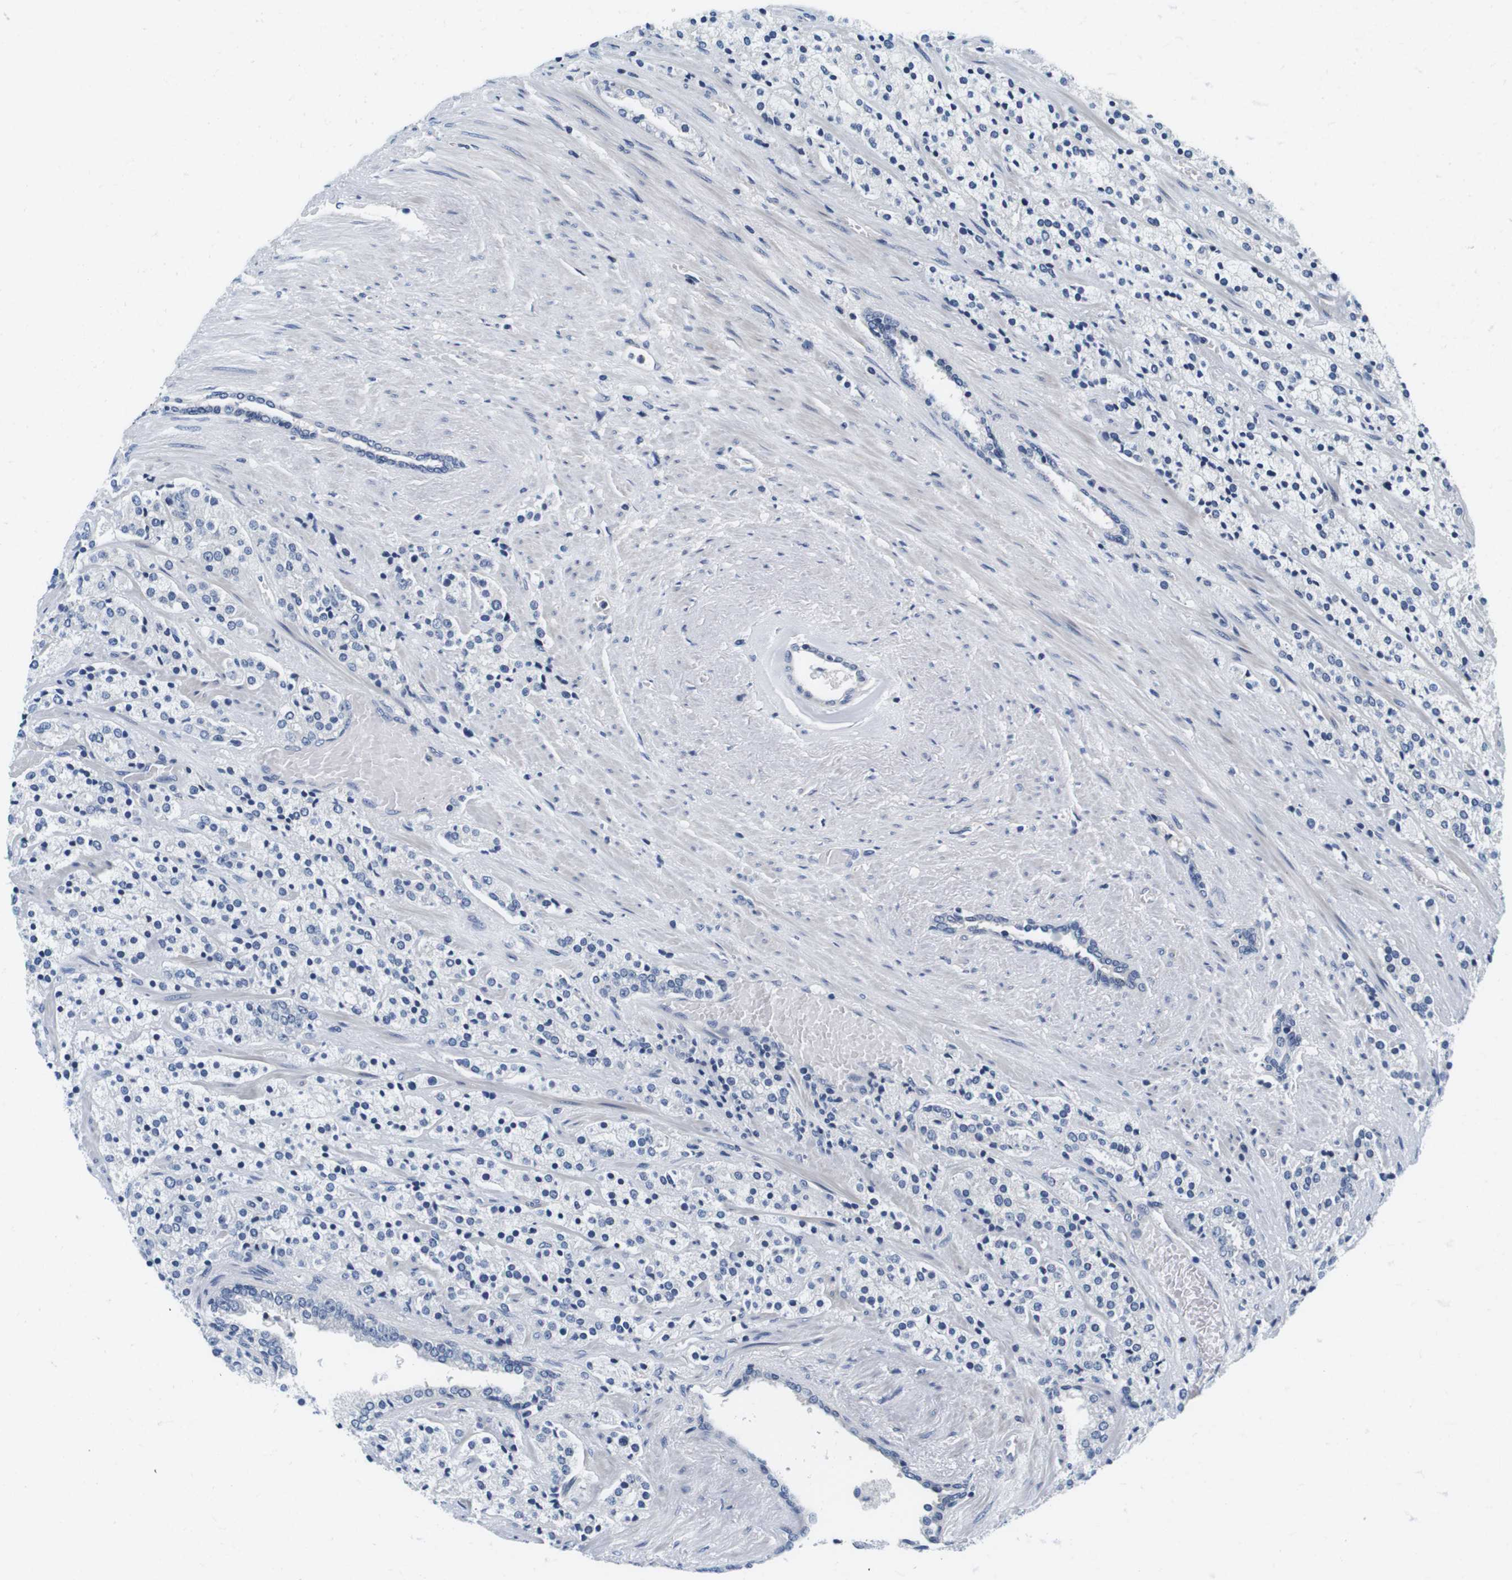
{"staining": {"intensity": "negative", "quantity": "none", "location": "none"}, "tissue": "prostate cancer", "cell_type": "Tumor cells", "image_type": "cancer", "snomed": [{"axis": "morphology", "description": "Adenocarcinoma, High grade"}, {"axis": "topography", "description": "Prostate"}], "caption": "High magnification brightfield microscopy of prostate high-grade adenocarcinoma stained with DAB (3,3'-diaminobenzidine) (brown) and counterstained with hematoxylin (blue): tumor cells show no significant staining.", "gene": "KCNJ5", "patient": {"sex": "male", "age": 71}}